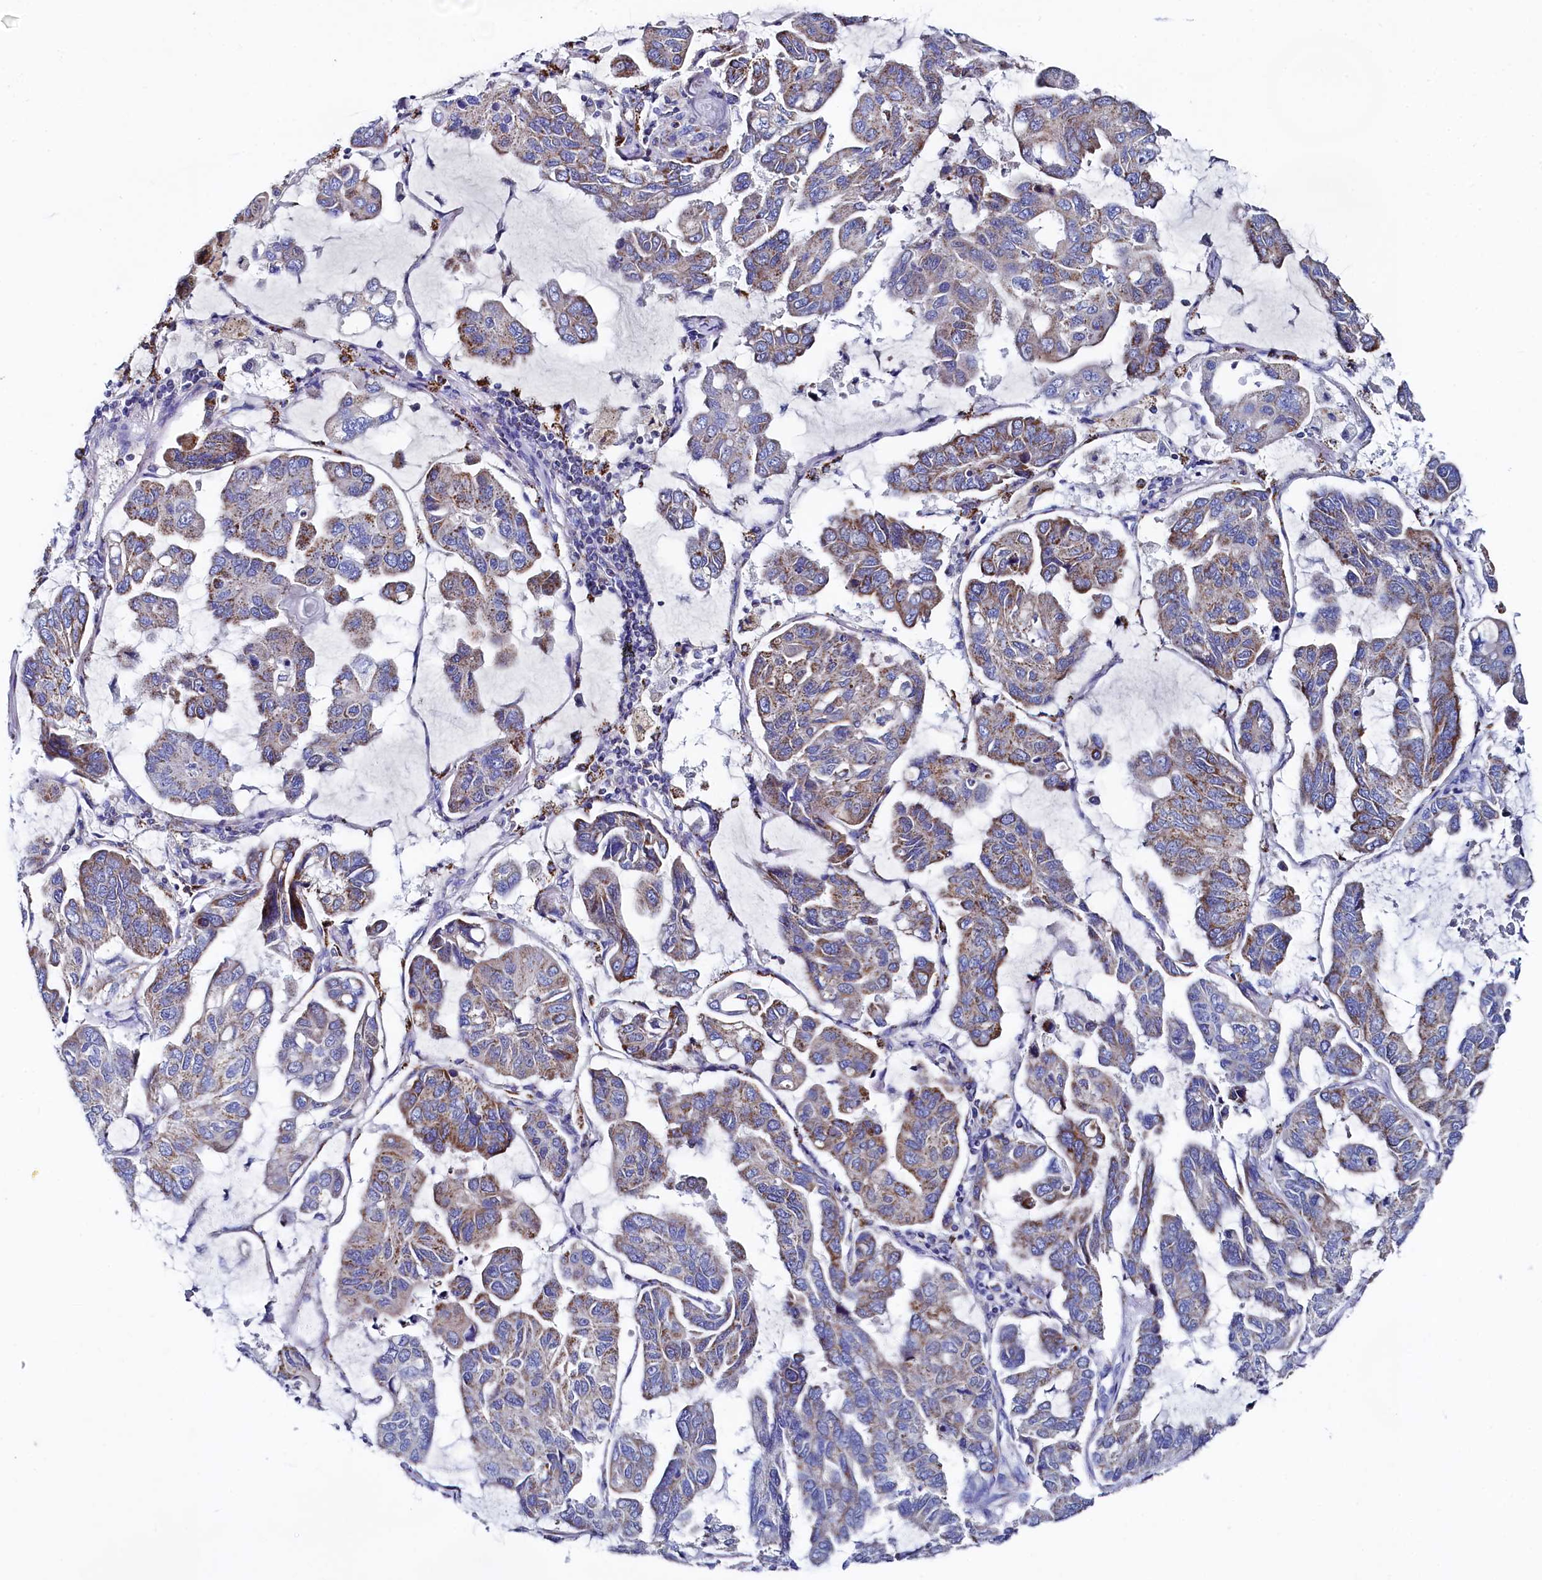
{"staining": {"intensity": "weak", "quantity": ">75%", "location": "cytoplasmic/membranous"}, "tissue": "lung cancer", "cell_type": "Tumor cells", "image_type": "cancer", "snomed": [{"axis": "morphology", "description": "Adenocarcinoma, NOS"}, {"axis": "topography", "description": "Lung"}], "caption": "IHC of human lung cancer (adenocarcinoma) displays low levels of weak cytoplasmic/membranous positivity in approximately >75% of tumor cells.", "gene": "MMAB", "patient": {"sex": "male", "age": 64}}